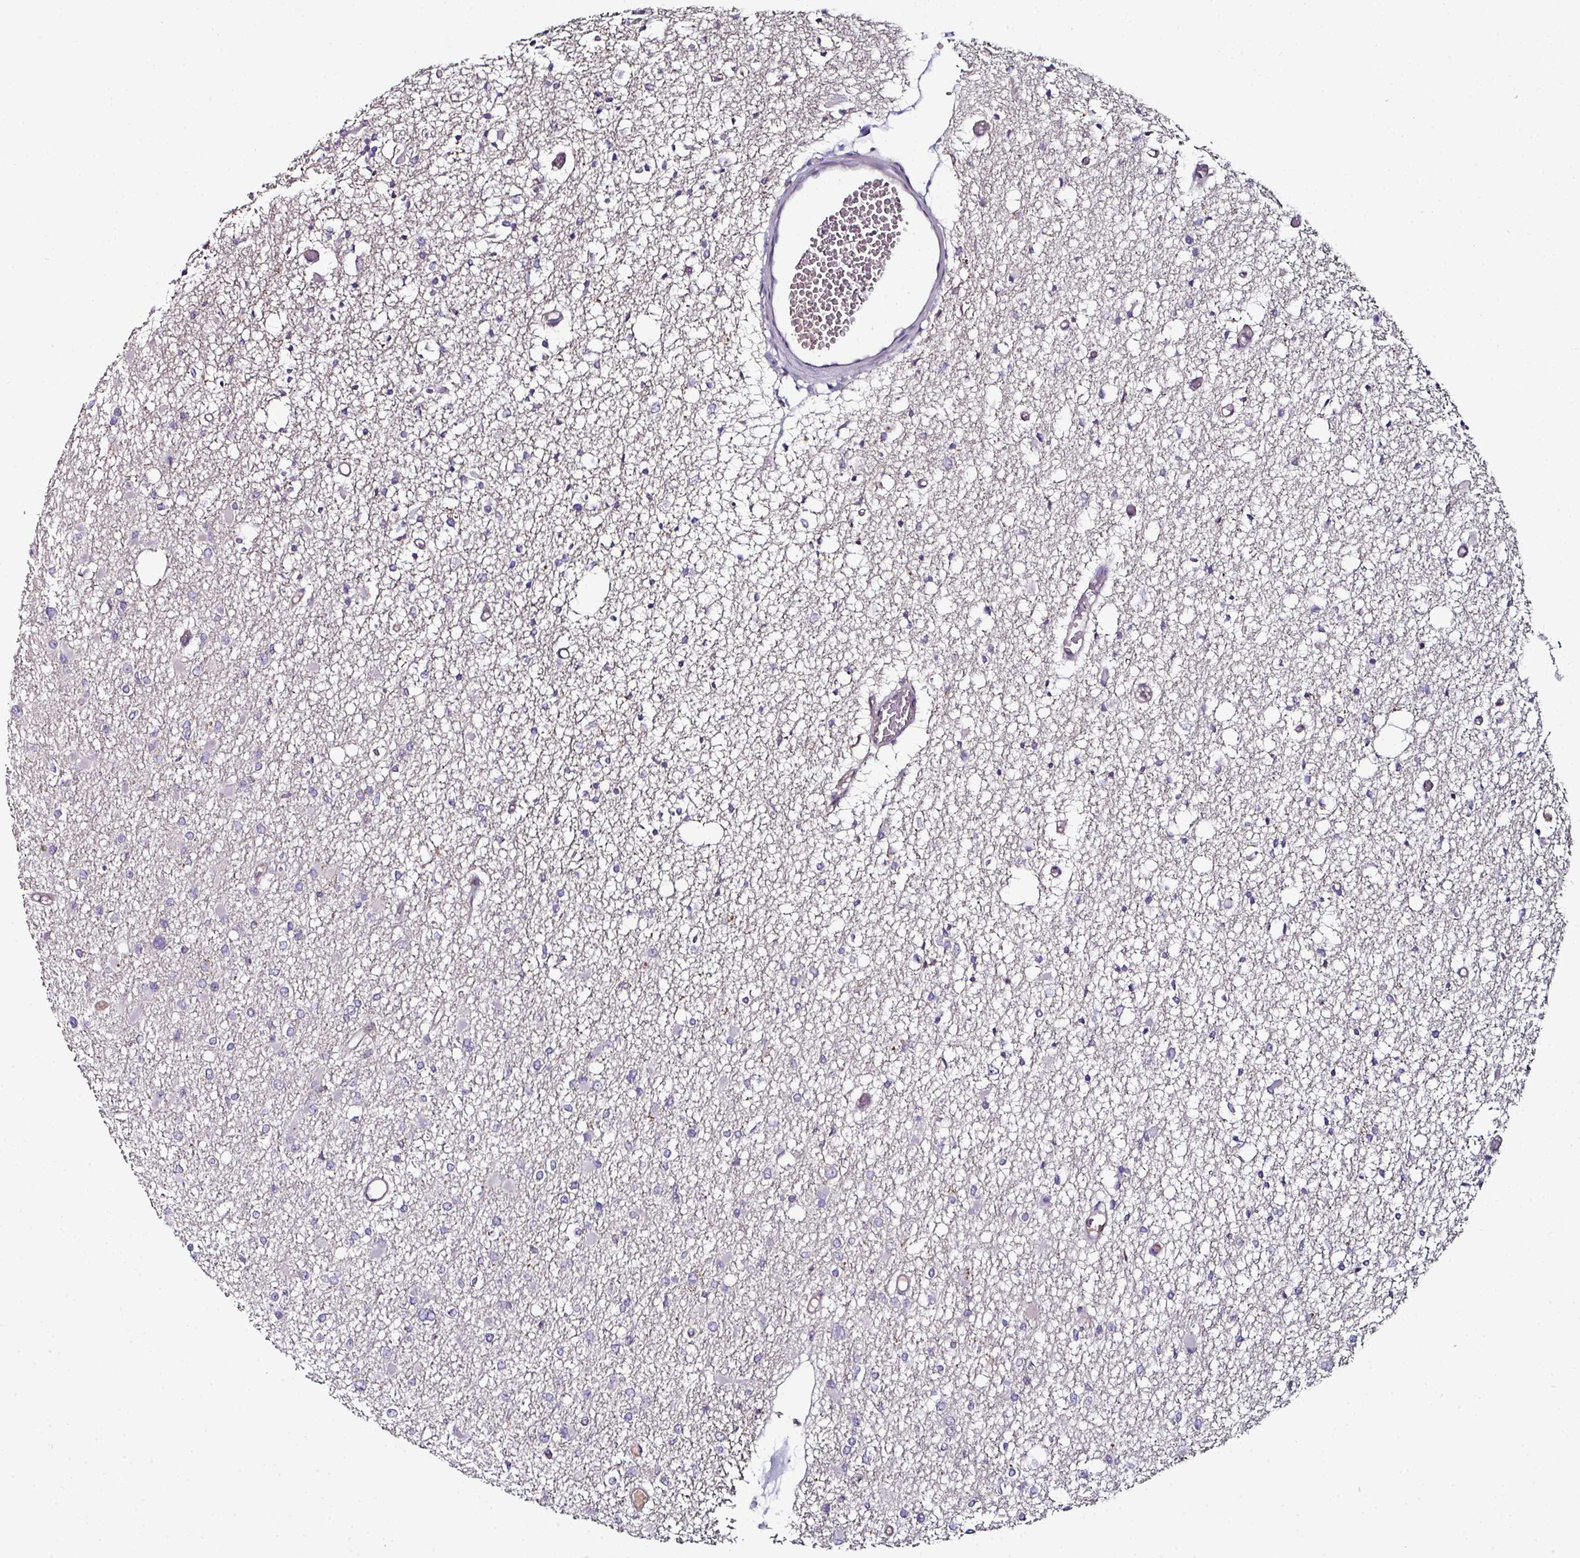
{"staining": {"intensity": "negative", "quantity": "none", "location": "none"}, "tissue": "glioma", "cell_type": "Tumor cells", "image_type": "cancer", "snomed": [{"axis": "morphology", "description": "Glioma, malignant, Low grade"}, {"axis": "topography", "description": "Brain"}], "caption": "The IHC image has no significant staining in tumor cells of glioma tissue.", "gene": "CTDSP2", "patient": {"sex": "female", "age": 22}}